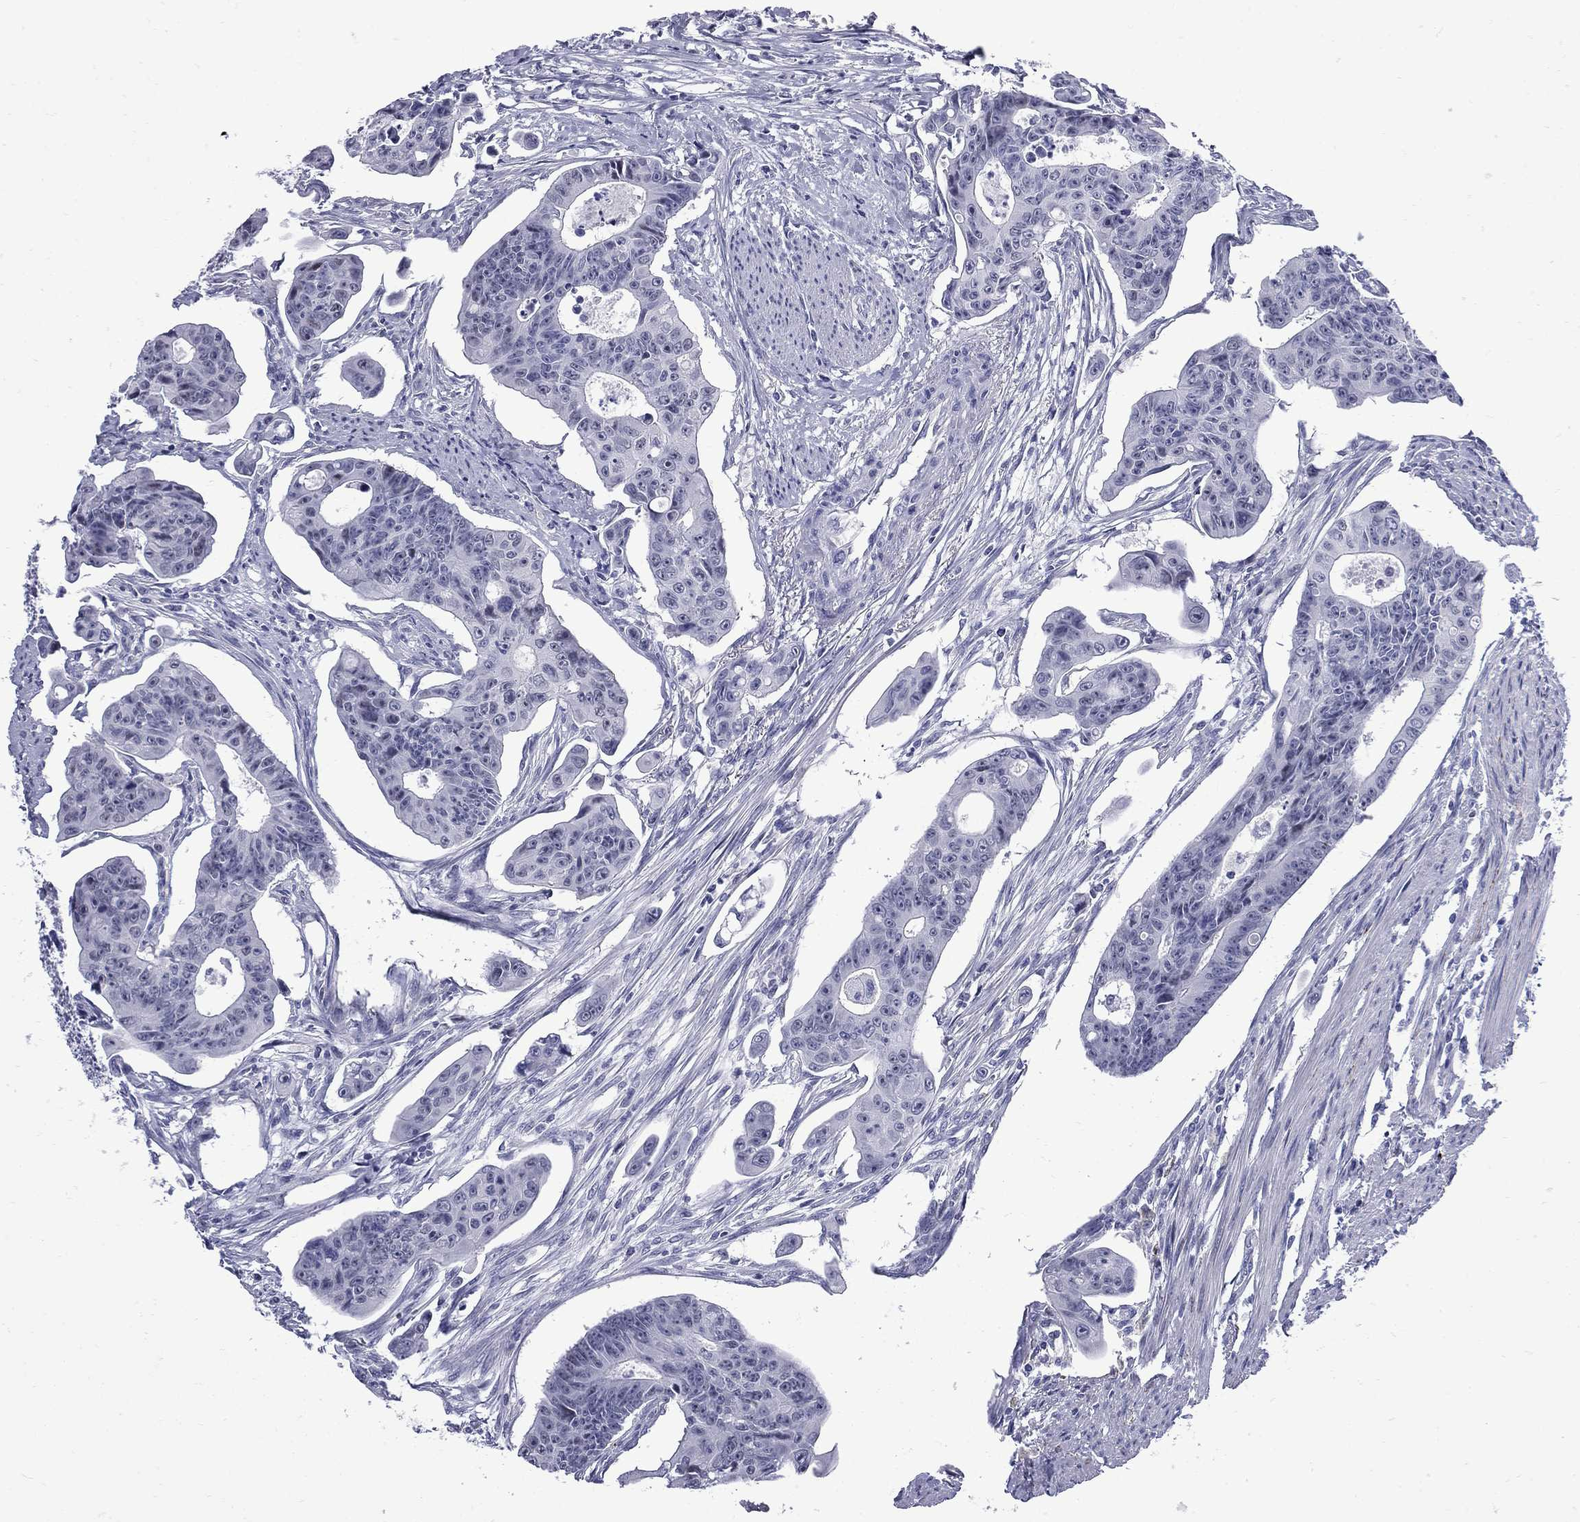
{"staining": {"intensity": "negative", "quantity": "none", "location": "none"}, "tissue": "colorectal cancer", "cell_type": "Tumor cells", "image_type": "cancer", "snomed": [{"axis": "morphology", "description": "Adenocarcinoma, NOS"}, {"axis": "topography", "description": "Colon"}], "caption": "There is no significant expression in tumor cells of colorectal adenocarcinoma.", "gene": "MGARP", "patient": {"sex": "male", "age": 70}}